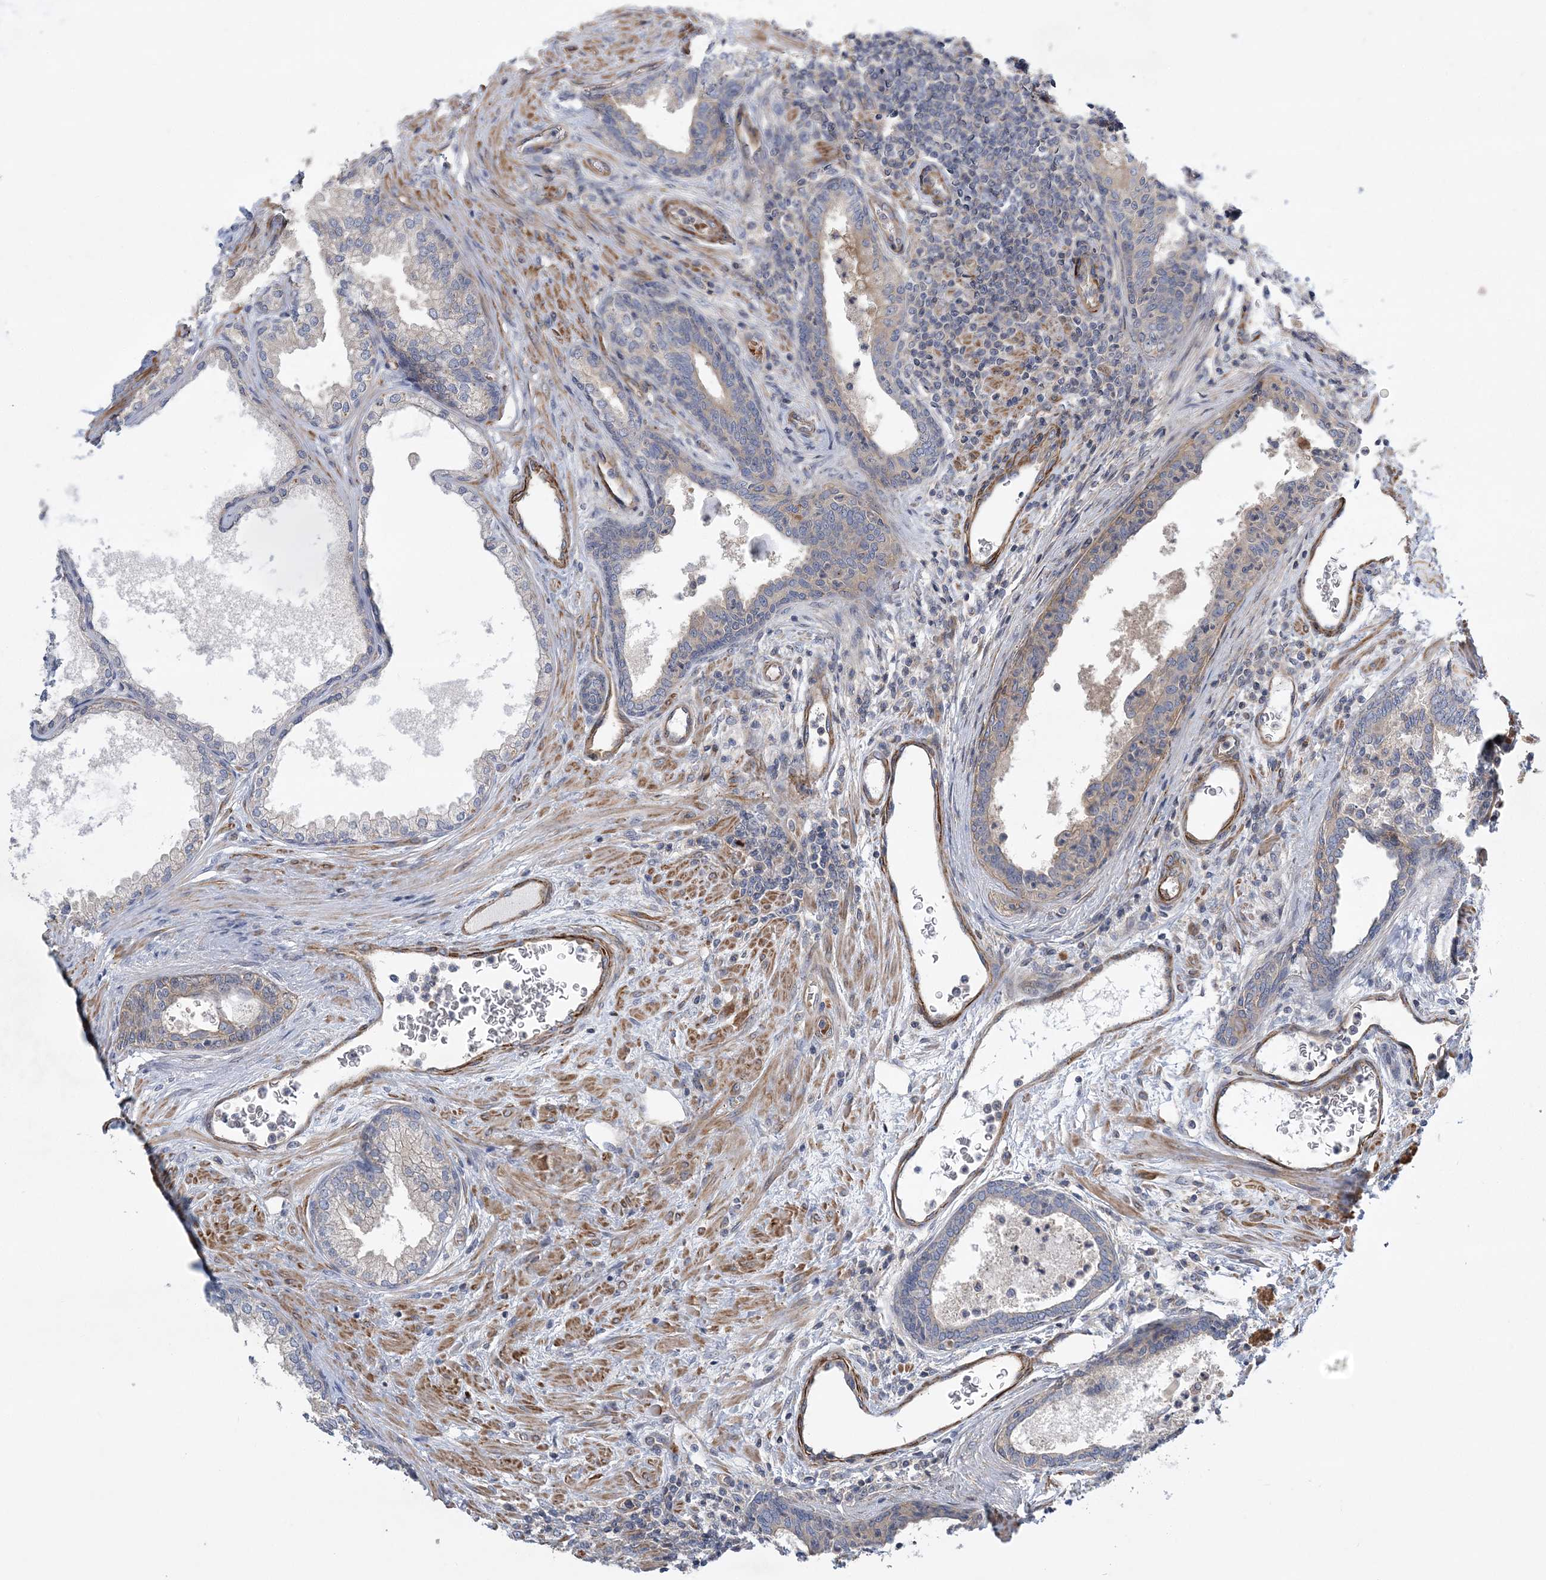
{"staining": {"intensity": "negative", "quantity": "none", "location": "none"}, "tissue": "prostate", "cell_type": "Glandular cells", "image_type": "normal", "snomed": [{"axis": "morphology", "description": "Normal tissue, NOS"}, {"axis": "topography", "description": "Prostate"}], "caption": "Glandular cells are negative for protein expression in benign human prostate. (Immunohistochemistry (ihc), brightfield microscopy, high magnification).", "gene": "CALN1", "patient": {"sex": "male", "age": 76}}